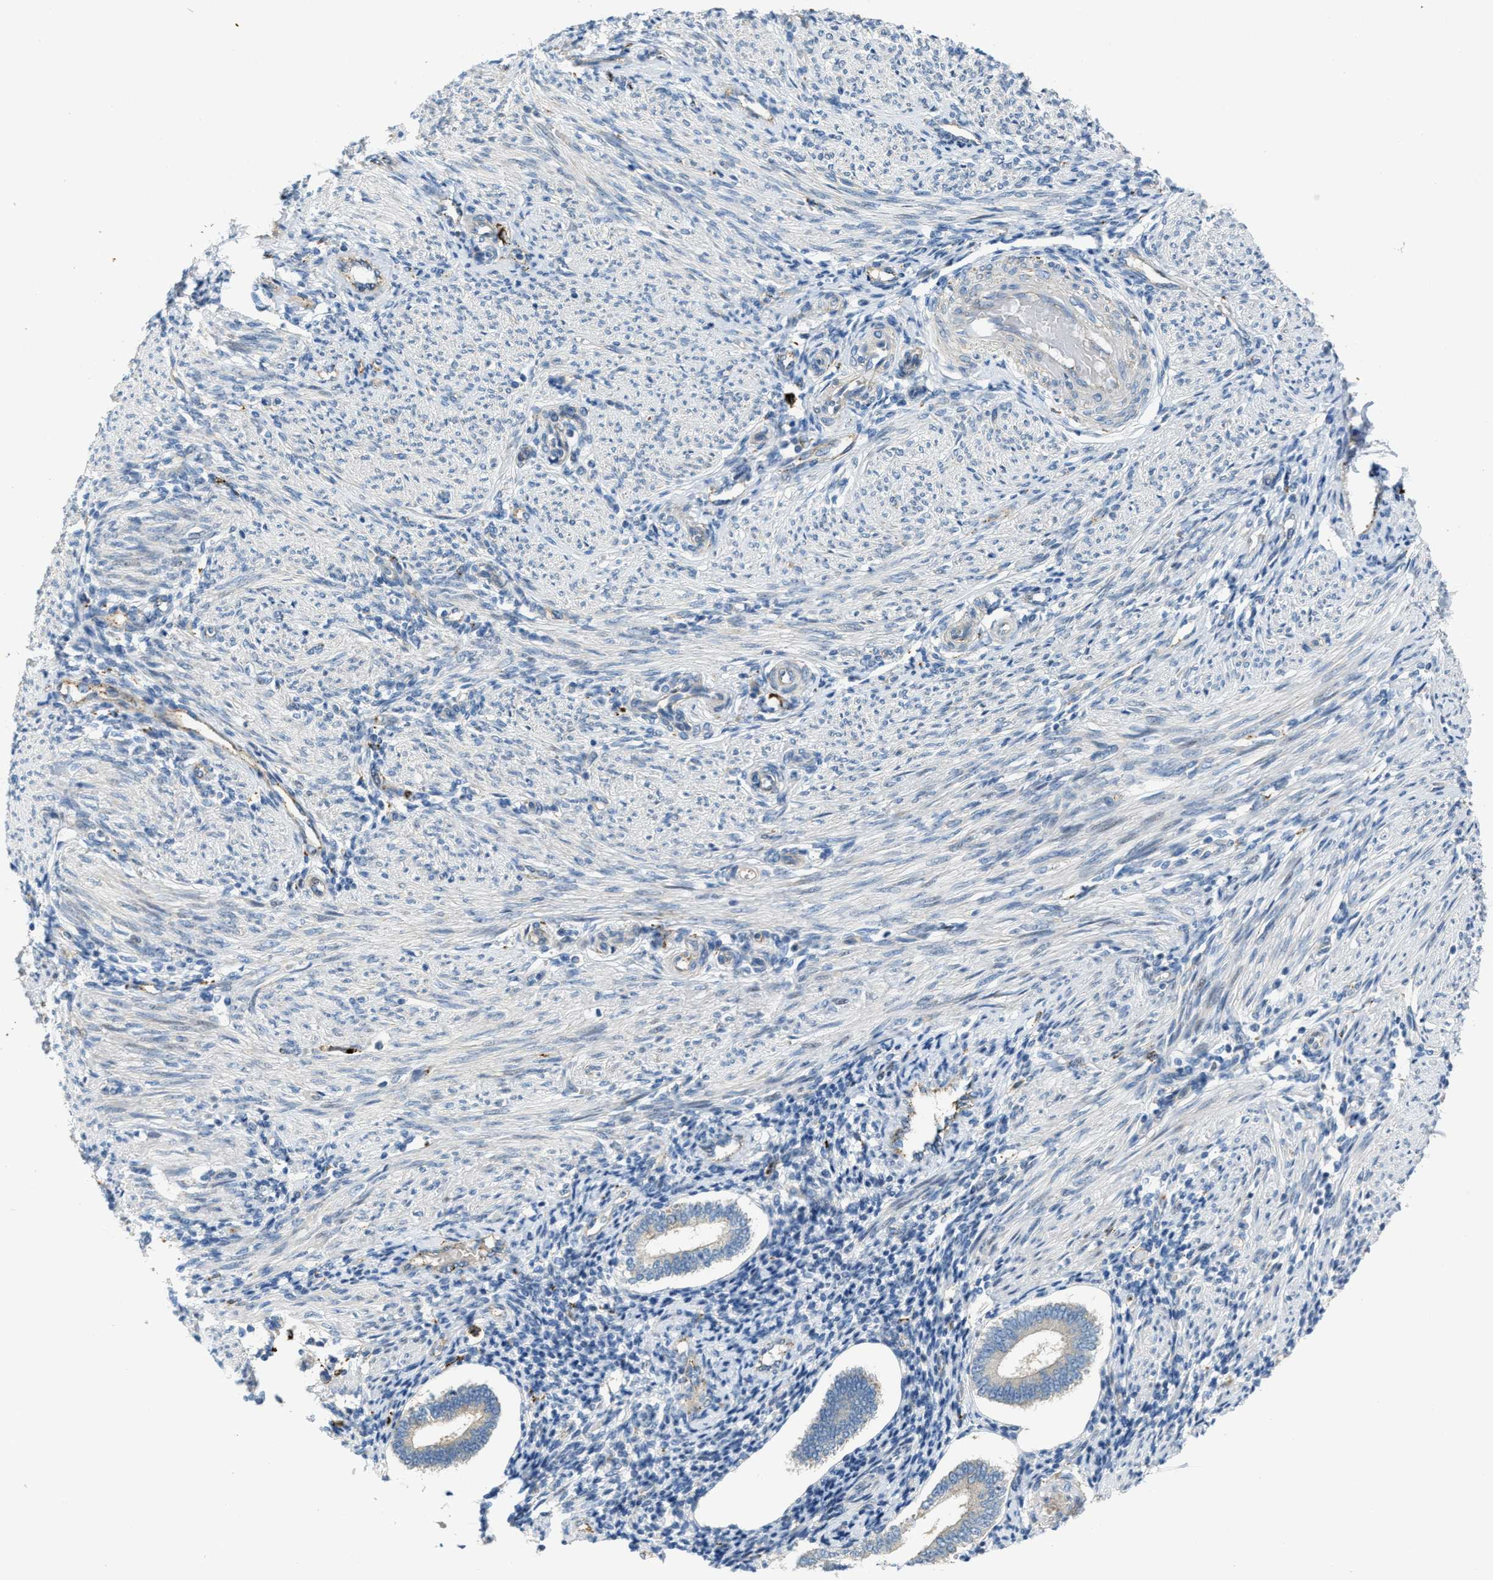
{"staining": {"intensity": "negative", "quantity": "none", "location": "none"}, "tissue": "endometrium", "cell_type": "Cells in endometrial stroma", "image_type": "normal", "snomed": [{"axis": "morphology", "description": "Normal tissue, NOS"}, {"axis": "topography", "description": "Endometrium"}], "caption": "A photomicrograph of endometrium stained for a protein demonstrates no brown staining in cells in endometrial stroma. (DAB (3,3'-diaminobenzidine) immunohistochemistry, high magnification).", "gene": "KLHDC10", "patient": {"sex": "female", "age": 42}}